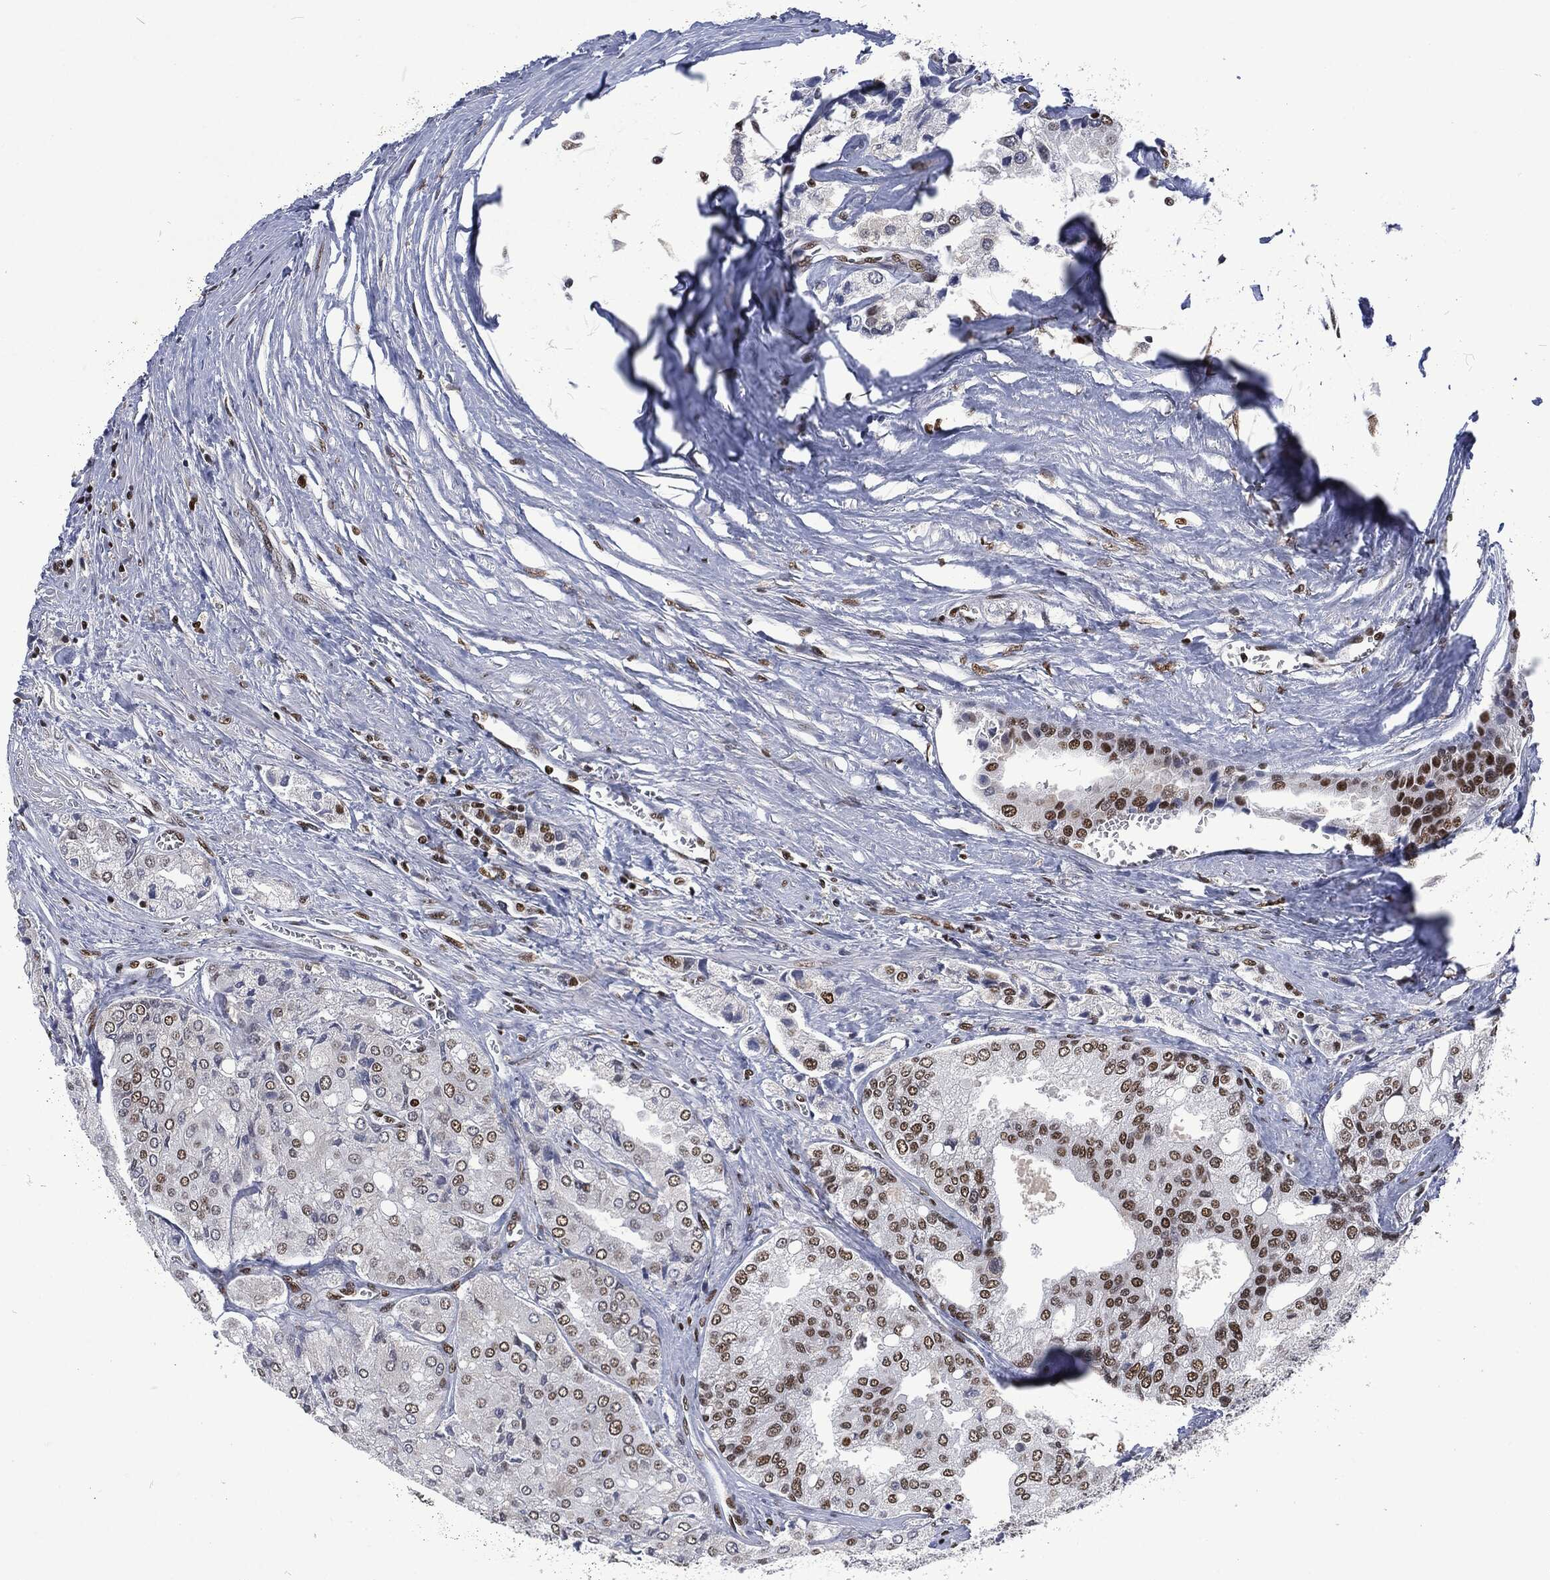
{"staining": {"intensity": "strong", "quantity": "<25%", "location": "nuclear"}, "tissue": "prostate cancer", "cell_type": "Tumor cells", "image_type": "cancer", "snomed": [{"axis": "morphology", "description": "Adenocarcinoma, NOS"}, {"axis": "topography", "description": "Prostate and seminal vesicle, NOS"}, {"axis": "topography", "description": "Prostate"}], "caption": "Strong nuclear positivity is present in approximately <25% of tumor cells in prostate cancer (adenocarcinoma).", "gene": "DCPS", "patient": {"sex": "male", "age": 67}}